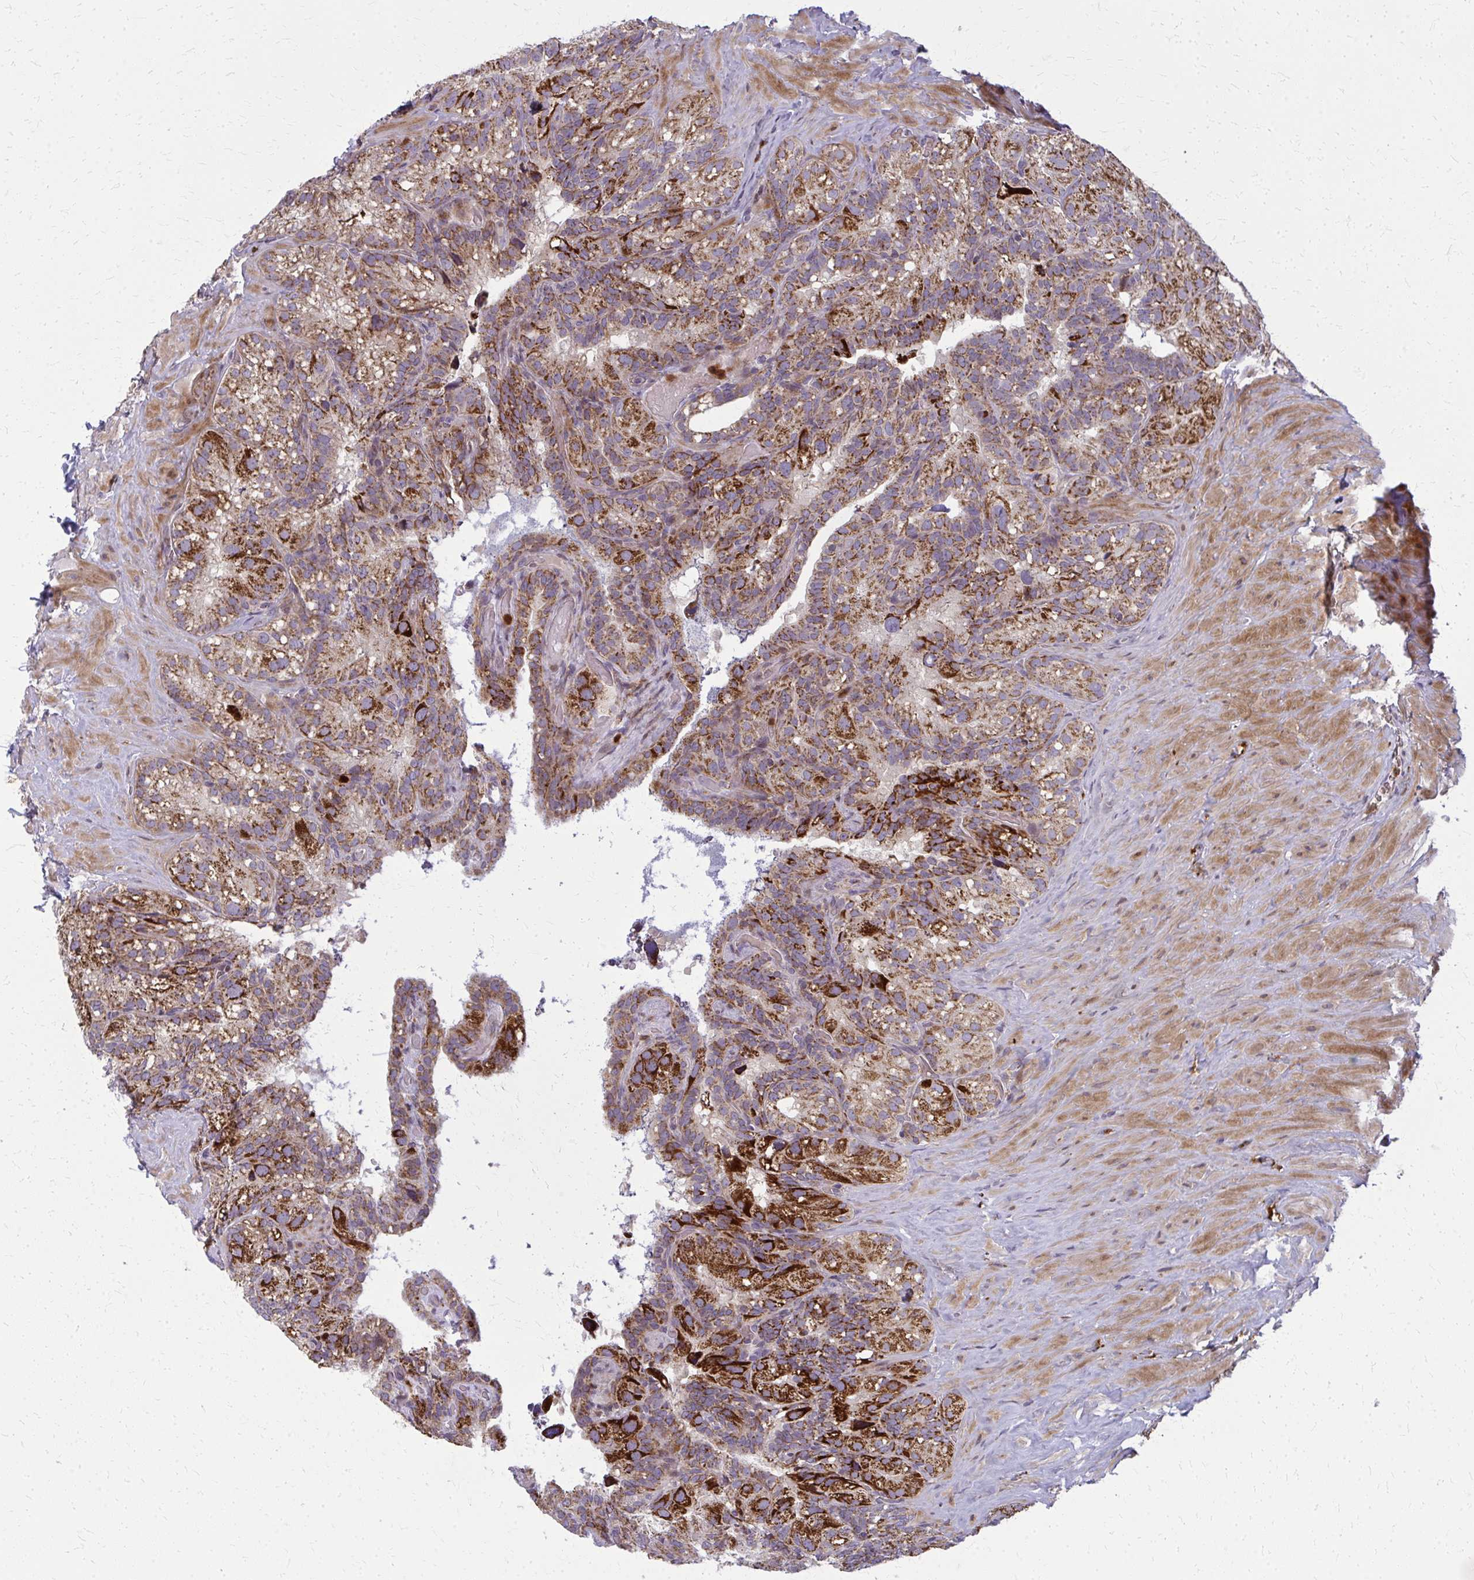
{"staining": {"intensity": "moderate", "quantity": ">75%", "location": "cytoplasmic/membranous"}, "tissue": "seminal vesicle", "cell_type": "Glandular cells", "image_type": "normal", "snomed": [{"axis": "morphology", "description": "Normal tissue, NOS"}, {"axis": "topography", "description": "Seminal veicle"}], "caption": "Immunohistochemical staining of normal human seminal vesicle displays moderate cytoplasmic/membranous protein staining in approximately >75% of glandular cells. The staining is performed using DAB brown chromogen to label protein expression. The nuclei are counter-stained blue using hematoxylin.", "gene": "MCCC1", "patient": {"sex": "male", "age": 60}}